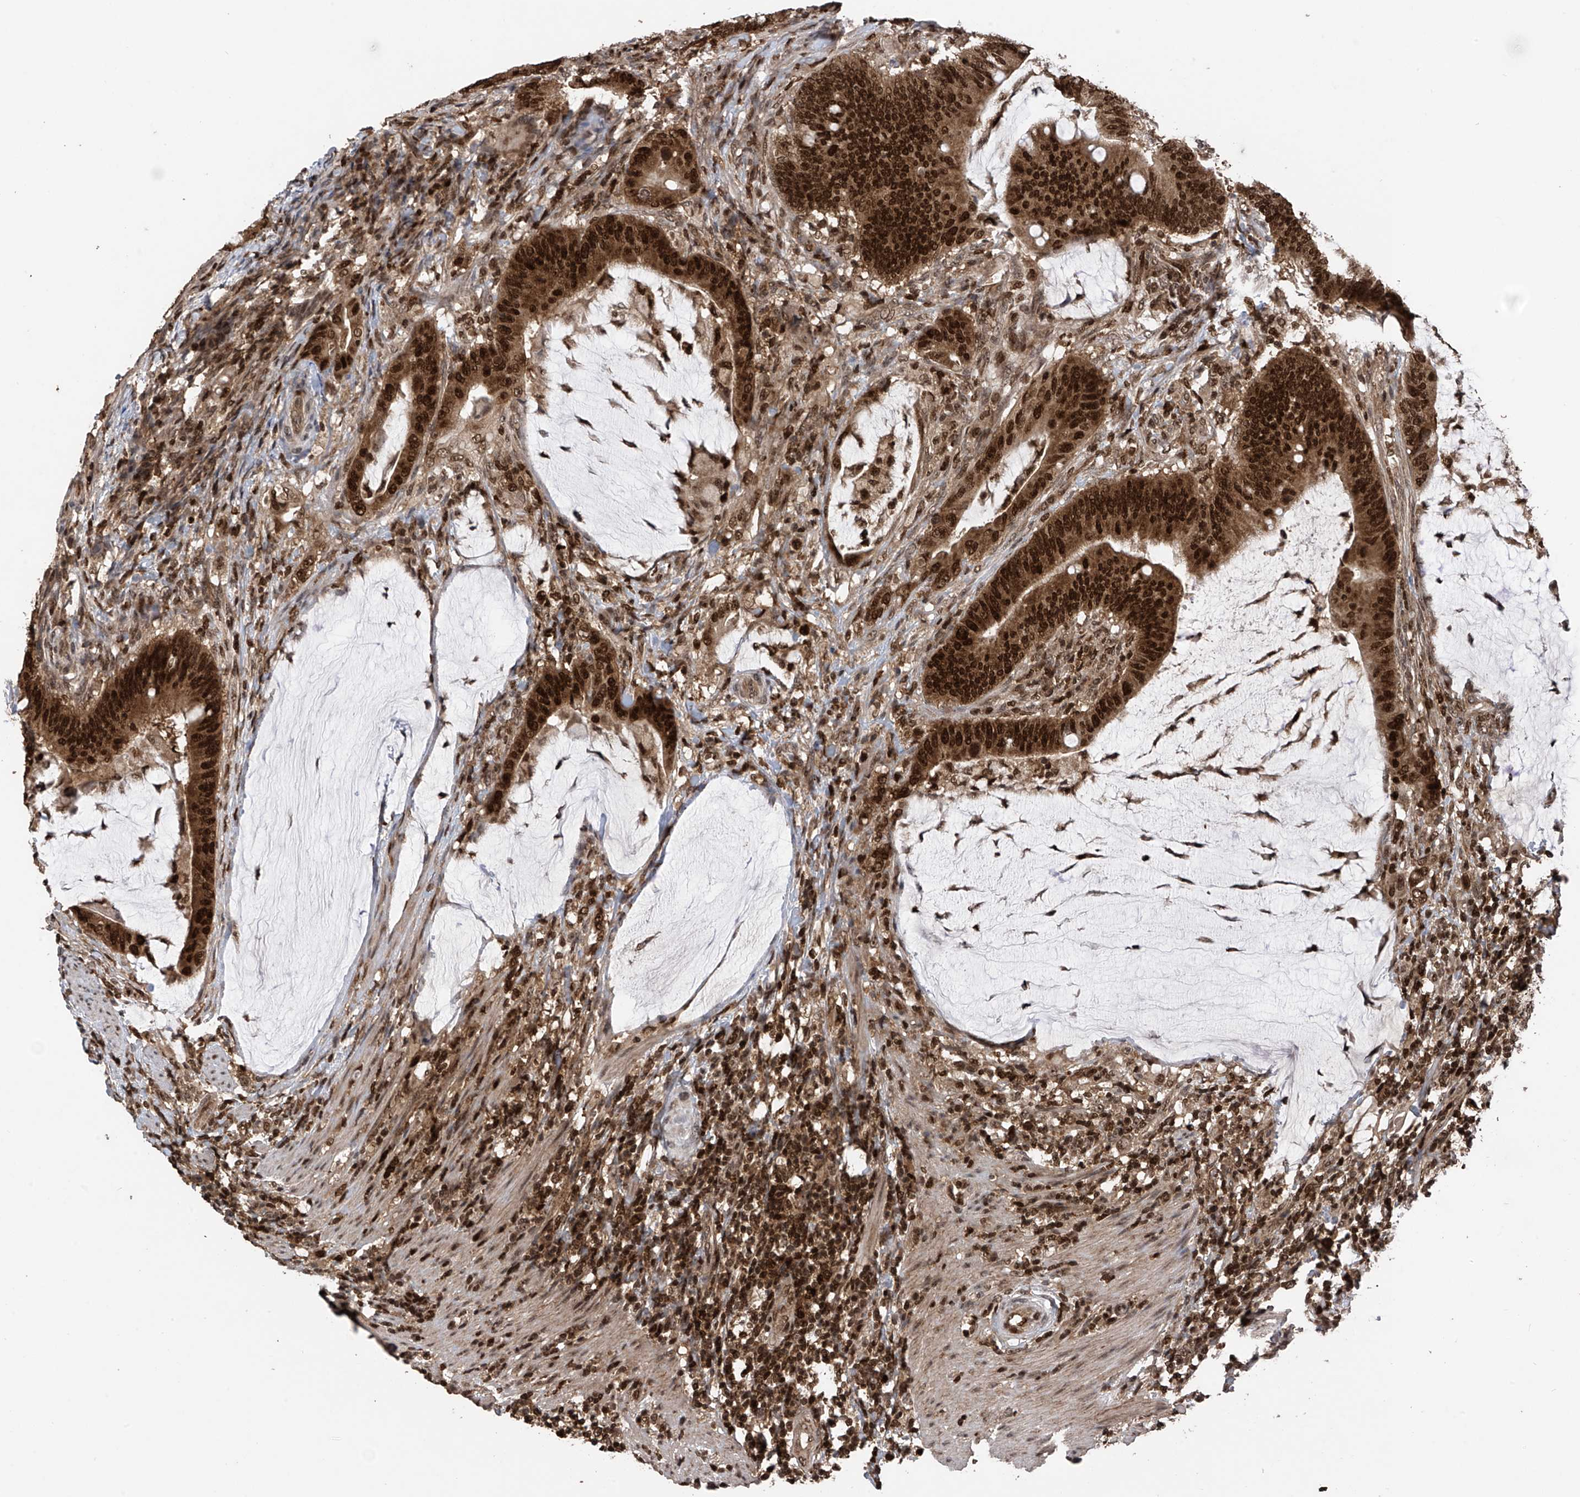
{"staining": {"intensity": "strong", "quantity": ">75%", "location": "cytoplasmic/membranous,nuclear"}, "tissue": "colorectal cancer", "cell_type": "Tumor cells", "image_type": "cancer", "snomed": [{"axis": "morphology", "description": "Adenocarcinoma, NOS"}, {"axis": "topography", "description": "Colon"}], "caption": "Protein expression analysis of human colorectal cancer reveals strong cytoplasmic/membranous and nuclear staining in about >75% of tumor cells.", "gene": "DNAJC9", "patient": {"sex": "female", "age": 66}}